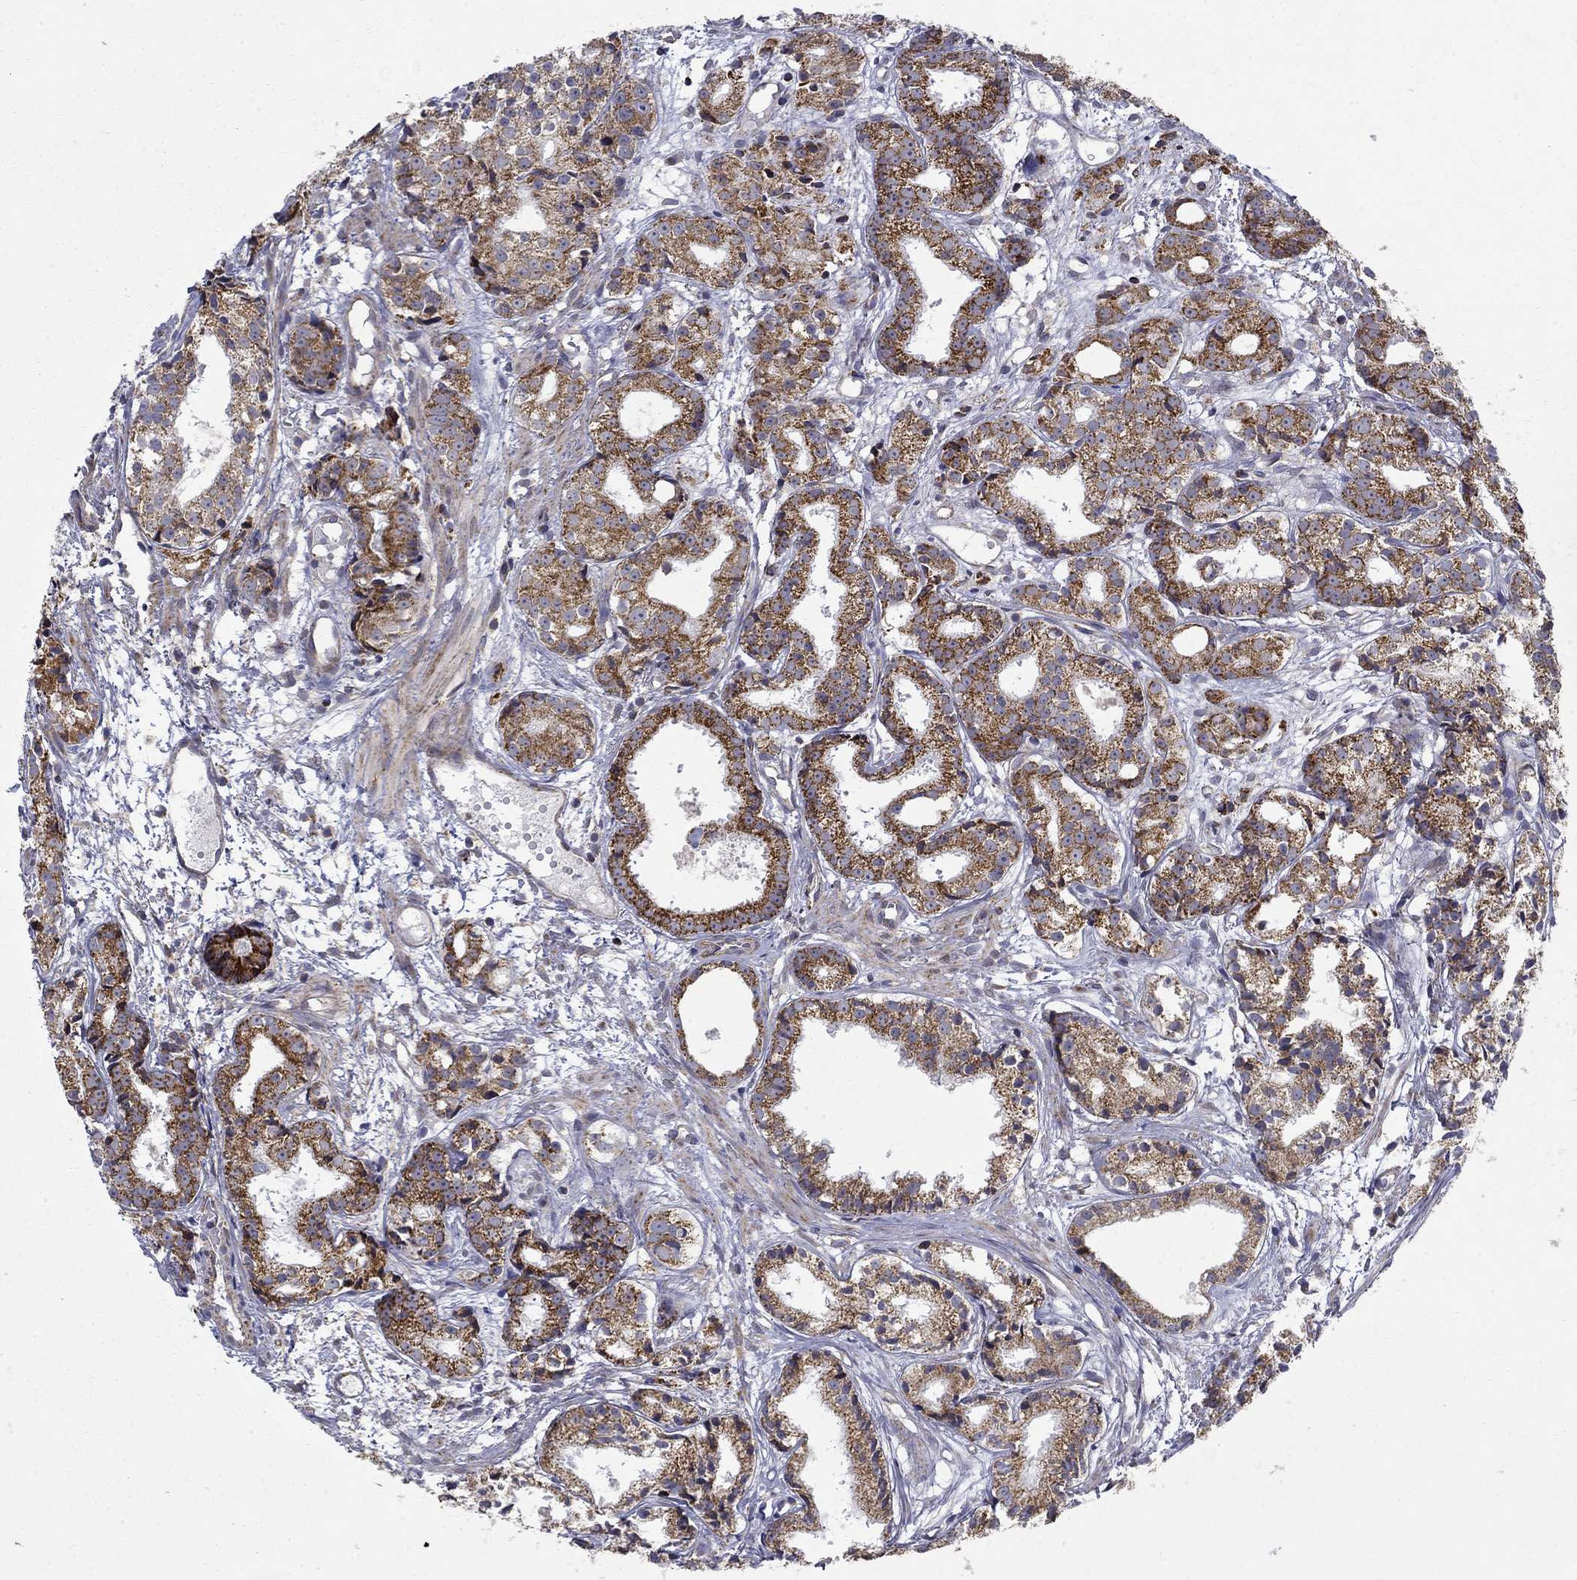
{"staining": {"intensity": "strong", "quantity": ">75%", "location": "cytoplasmic/membranous"}, "tissue": "prostate cancer", "cell_type": "Tumor cells", "image_type": "cancer", "snomed": [{"axis": "morphology", "description": "Adenocarcinoma, Medium grade"}, {"axis": "topography", "description": "Prostate"}], "caption": "A high-resolution image shows immunohistochemistry staining of medium-grade adenocarcinoma (prostate), which shows strong cytoplasmic/membranous staining in about >75% of tumor cells.", "gene": "PCBP3", "patient": {"sex": "male", "age": 74}}